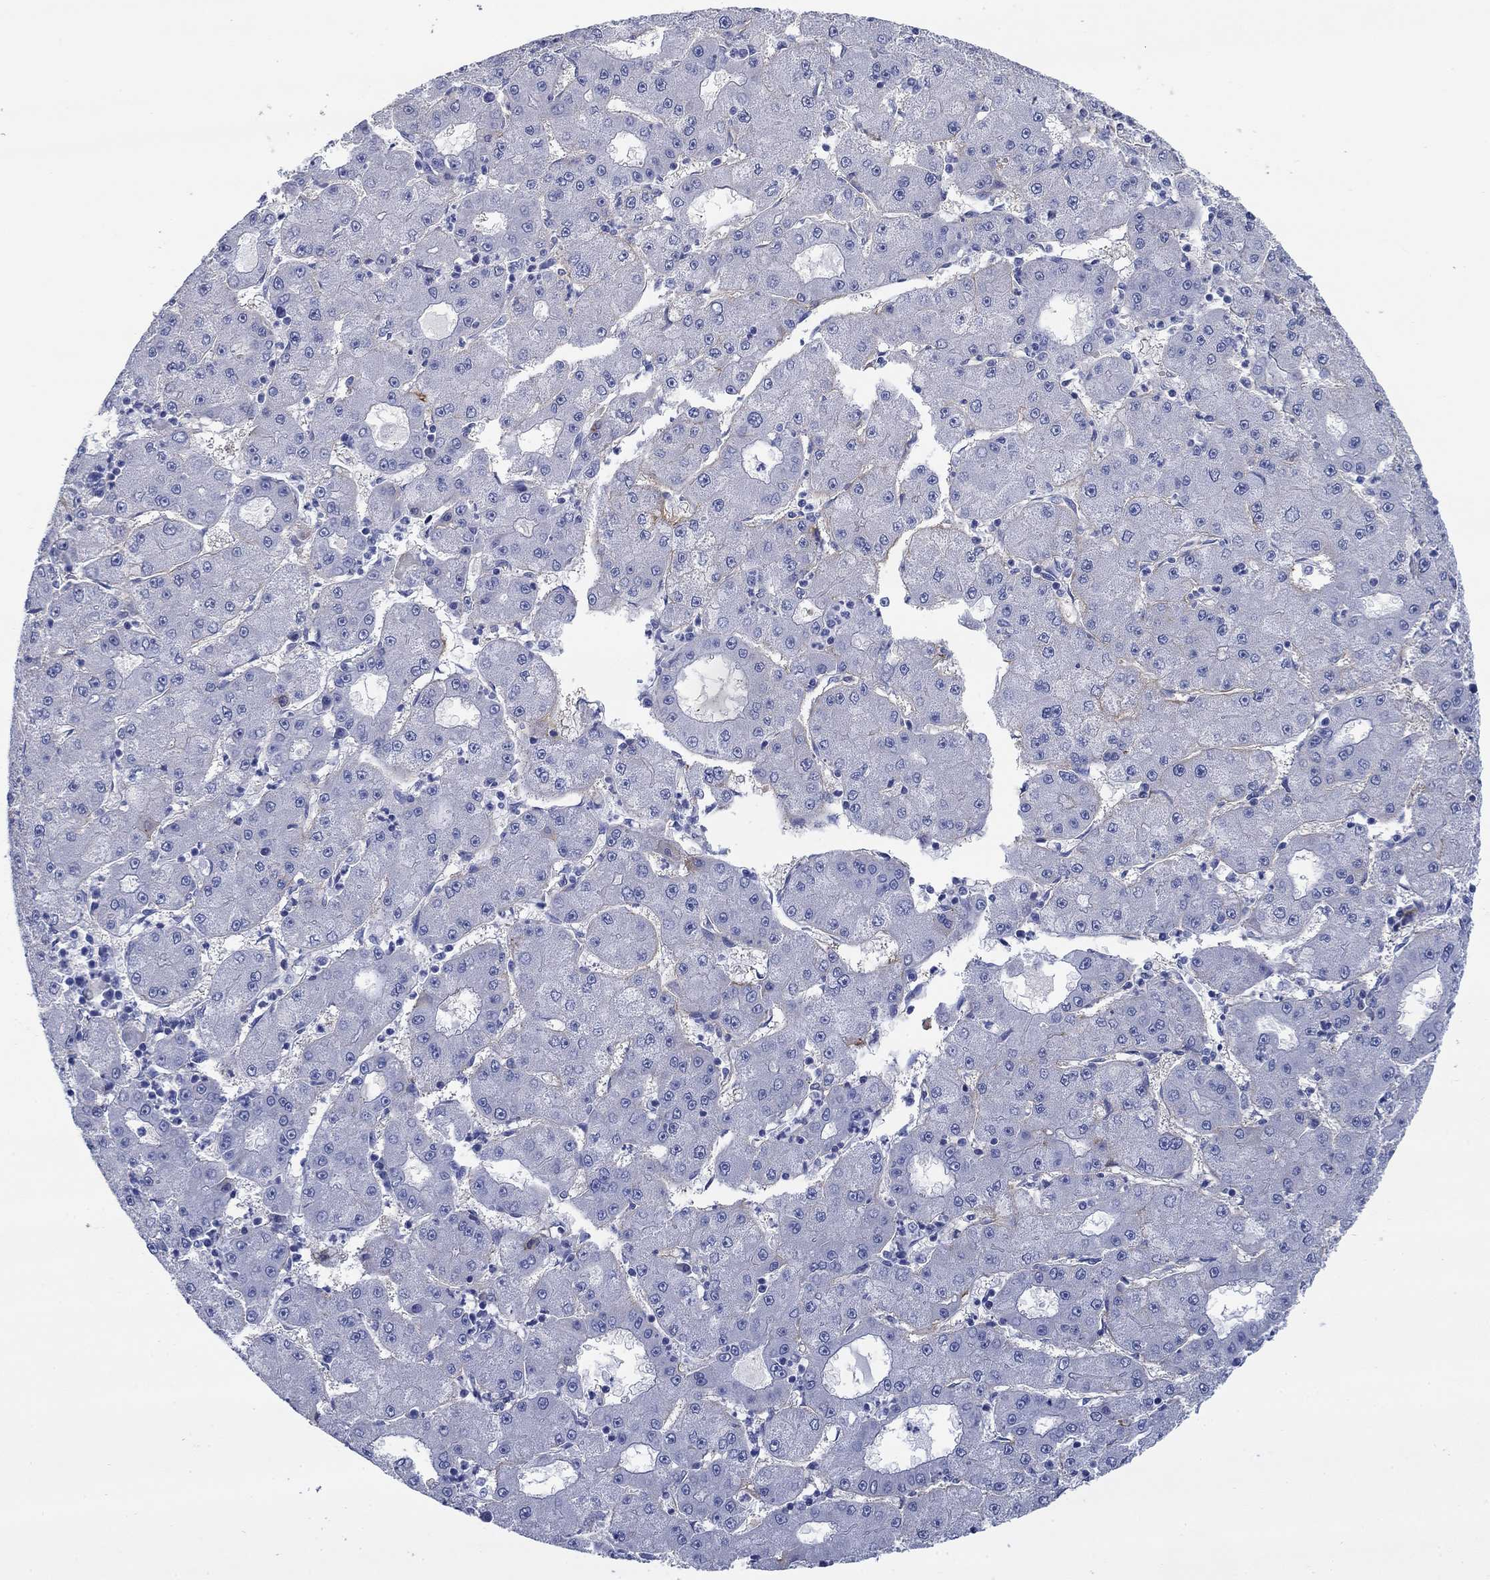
{"staining": {"intensity": "negative", "quantity": "none", "location": "none"}, "tissue": "liver cancer", "cell_type": "Tumor cells", "image_type": "cancer", "snomed": [{"axis": "morphology", "description": "Carcinoma, Hepatocellular, NOS"}, {"axis": "topography", "description": "Liver"}], "caption": "Immunohistochemical staining of liver cancer (hepatocellular carcinoma) demonstrates no significant positivity in tumor cells.", "gene": "GPC1", "patient": {"sex": "male", "age": 73}}